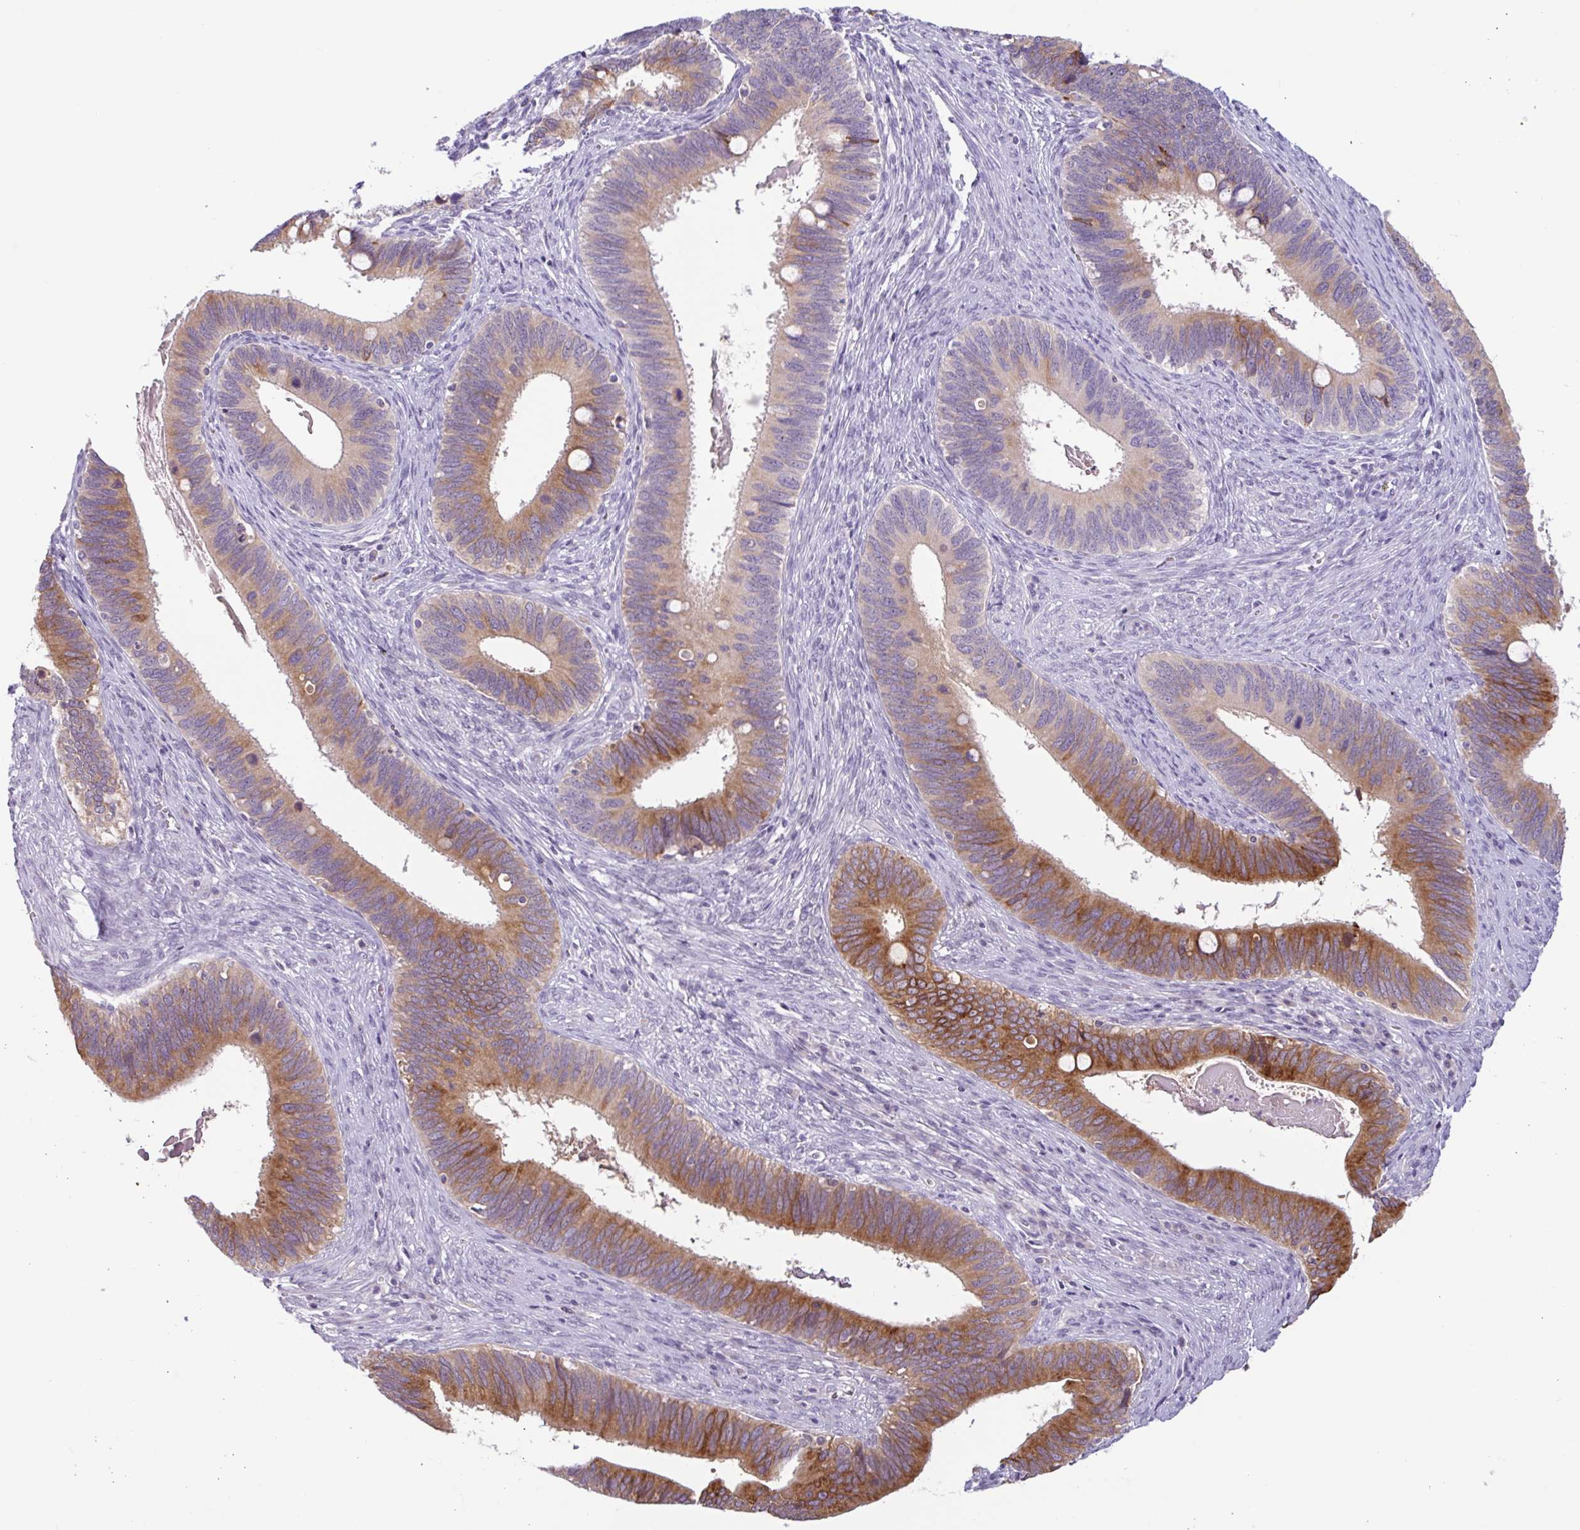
{"staining": {"intensity": "moderate", "quantity": ">75%", "location": "cytoplasmic/membranous"}, "tissue": "cervical cancer", "cell_type": "Tumor cells", "image_type": "cancer", "snomed": [{"axis": "morphology", "description": "Adenocarcinoma, NOS"}, {"axis": "topography", "description": "Cervix"}], "caption": "Immunohistochemical staining of human adenocarcinoma (cervical) demonstrates medium levels of moderate cytoplasmic/membranous staining in approximately >75% of tumor cells. Nuclei are stained in blue.", "gene": "CTSE", "patient": {"sex": "female", "age": 42}}